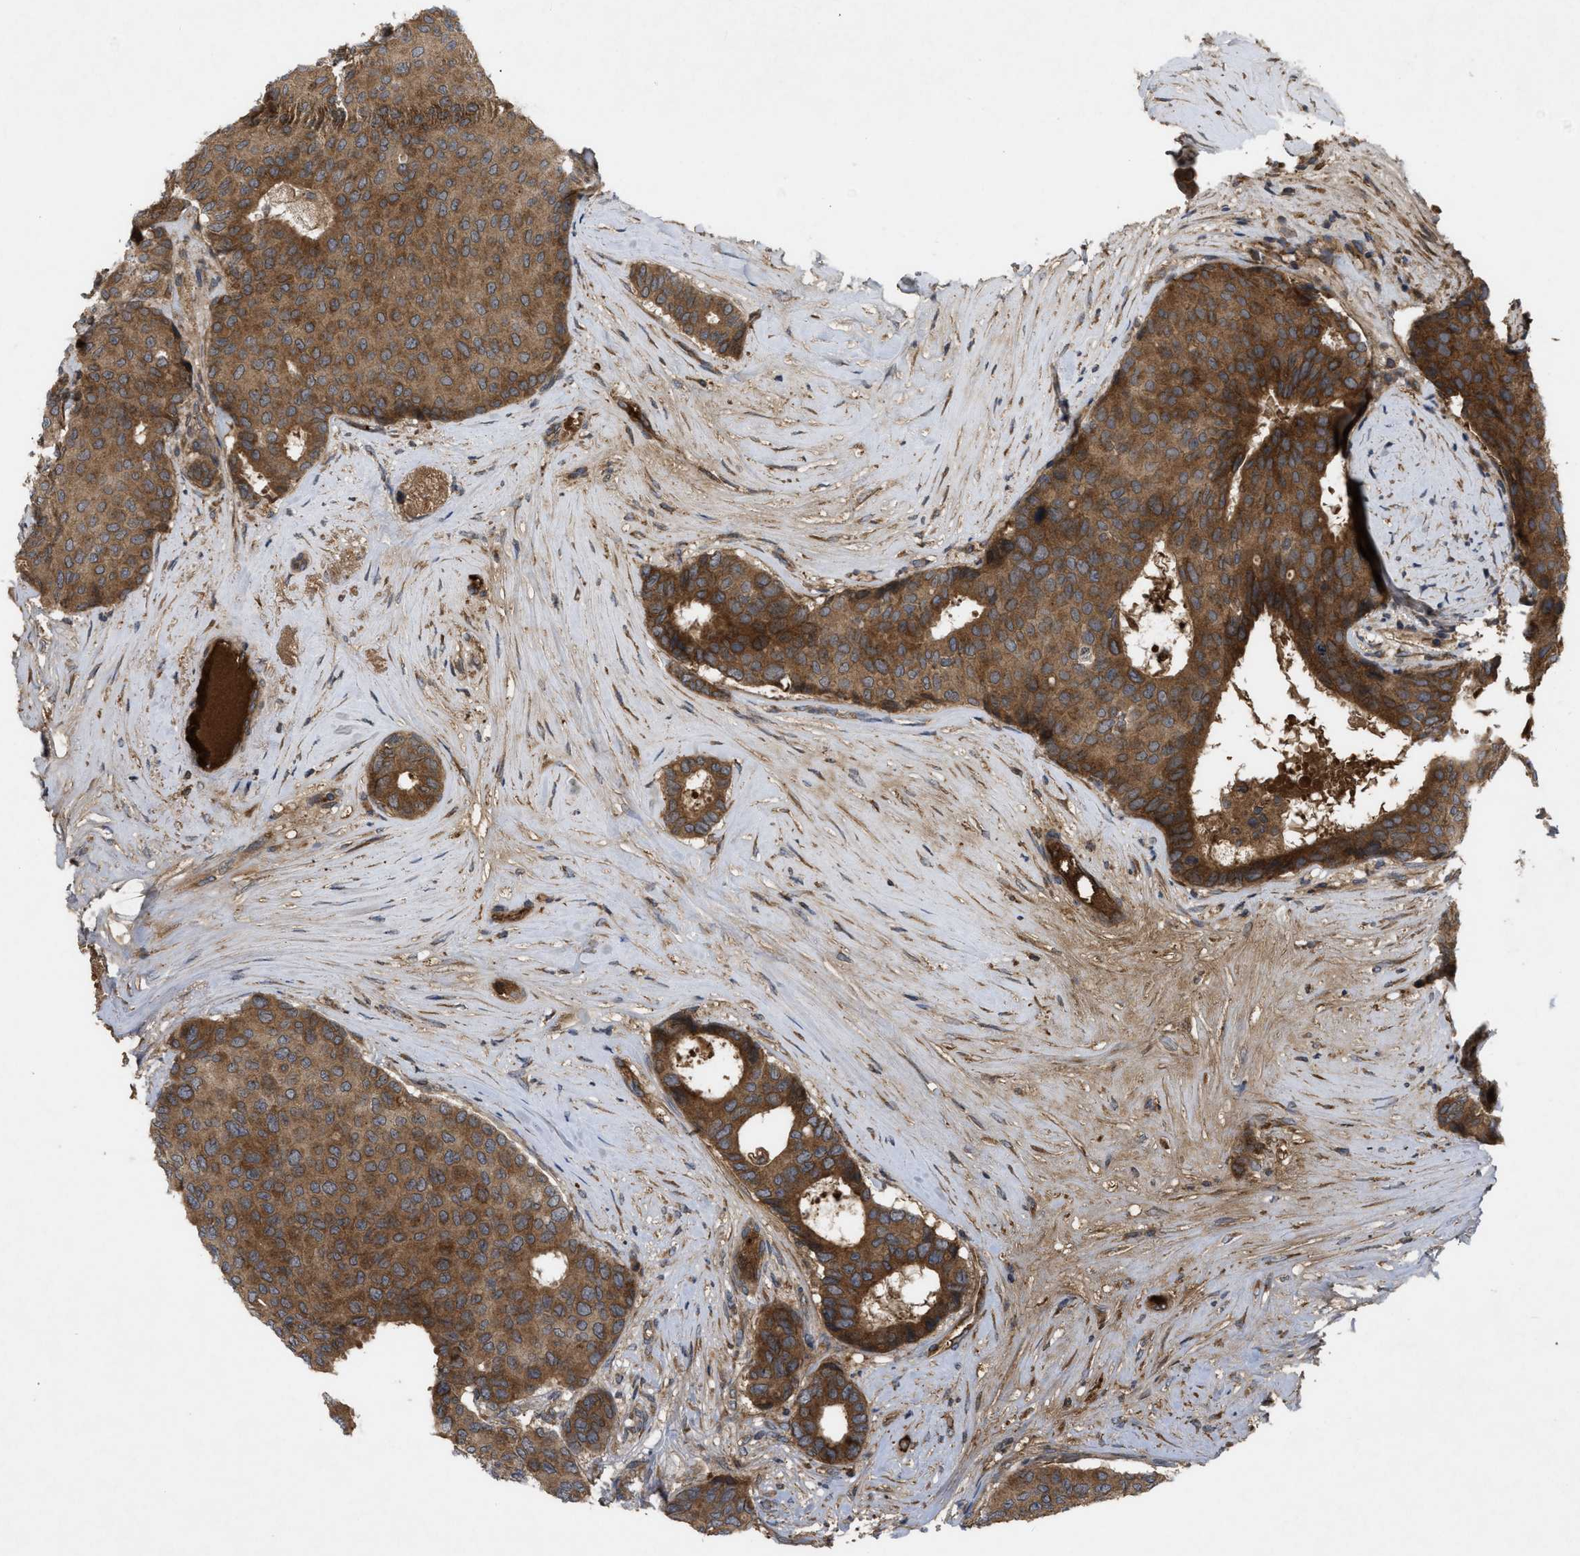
{"staining": {"intensity": "strong", "quantity": ">75%", "location": "cytoplasmic/membranous"}, "tissue": "breast cancer", "cell_type": "Tumor cells", "image_type": "cancer", "snomed": [{"axis": "morphology", "description": "Duct carcinoma"}, {"axis": "topography", "description": "Breast"}], "caption": "Human intraductal carcinoma (breast) stained for a protein (brown) demonstrates strong cytoplasmic/membranous positive staining in approximately >75% of tumor cells.", "gene": "RAB2A", "patient": {"sex": "female", "age": 75}}